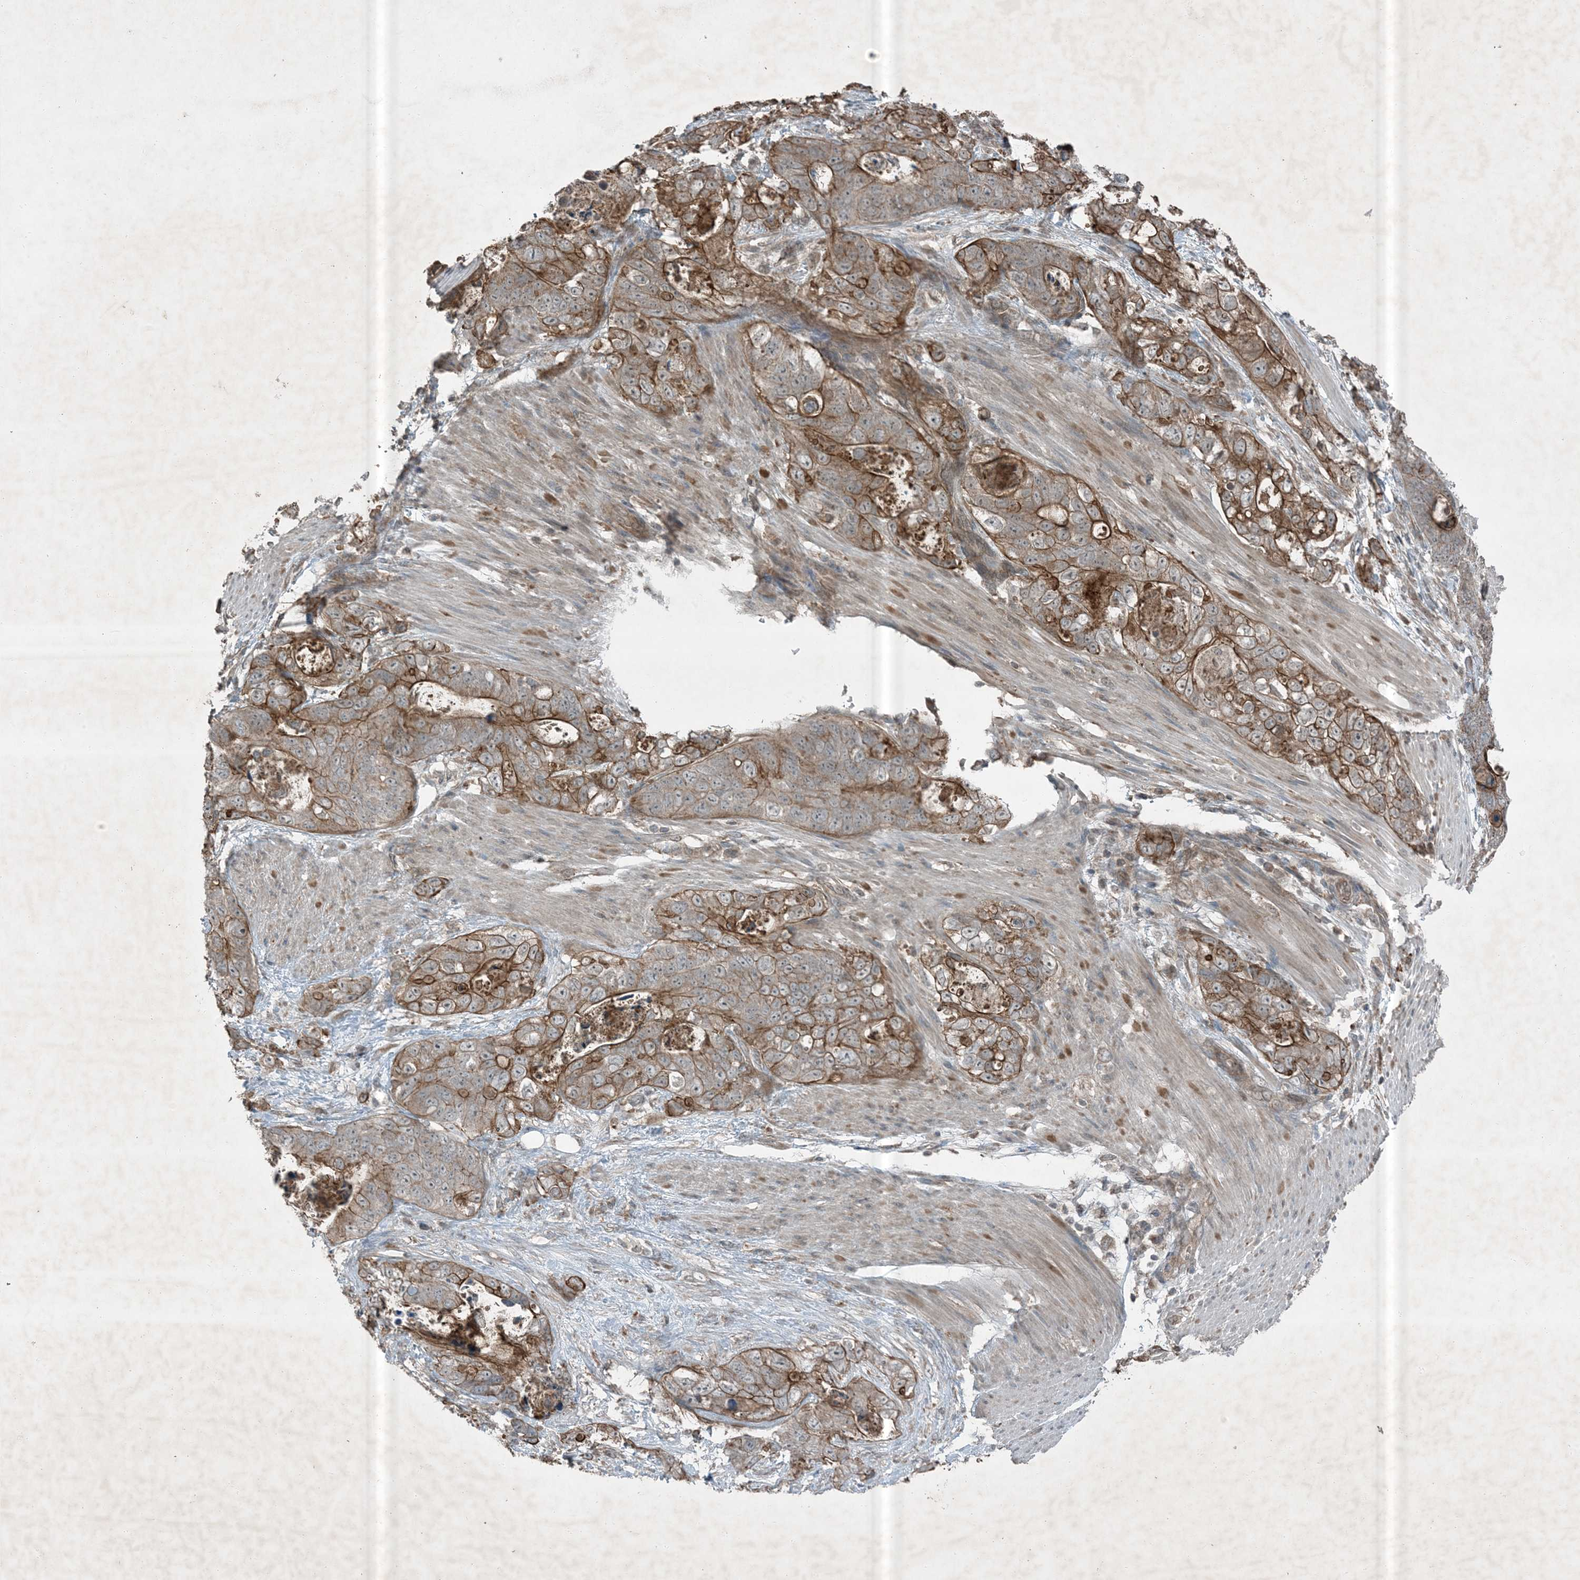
{"staining": {"intensity": "moderate", "quantity": ">75%", "location": "cytoplasmic/membranous"}, "tissue": "stomach cancer", "cell_type": "Tumor cells", "image_type": "cancer", "snomed": [{"axis": "morphology", "description": "Normal tissue, NOS"}, {"axis": "morphology", "description": "Adenocarcinoma, NOS"}, {"axis": "topography", "description": "Stomach"}], "caption": "A micrograph showing moderate cytoplasmic/membranous expression in about >75% of tumor cells in stomach adenocarcinoma, as visualized by brown immunohistochemical staining.", "gene": "MDN1", "patient": {"sex": "female", "age": 89}}